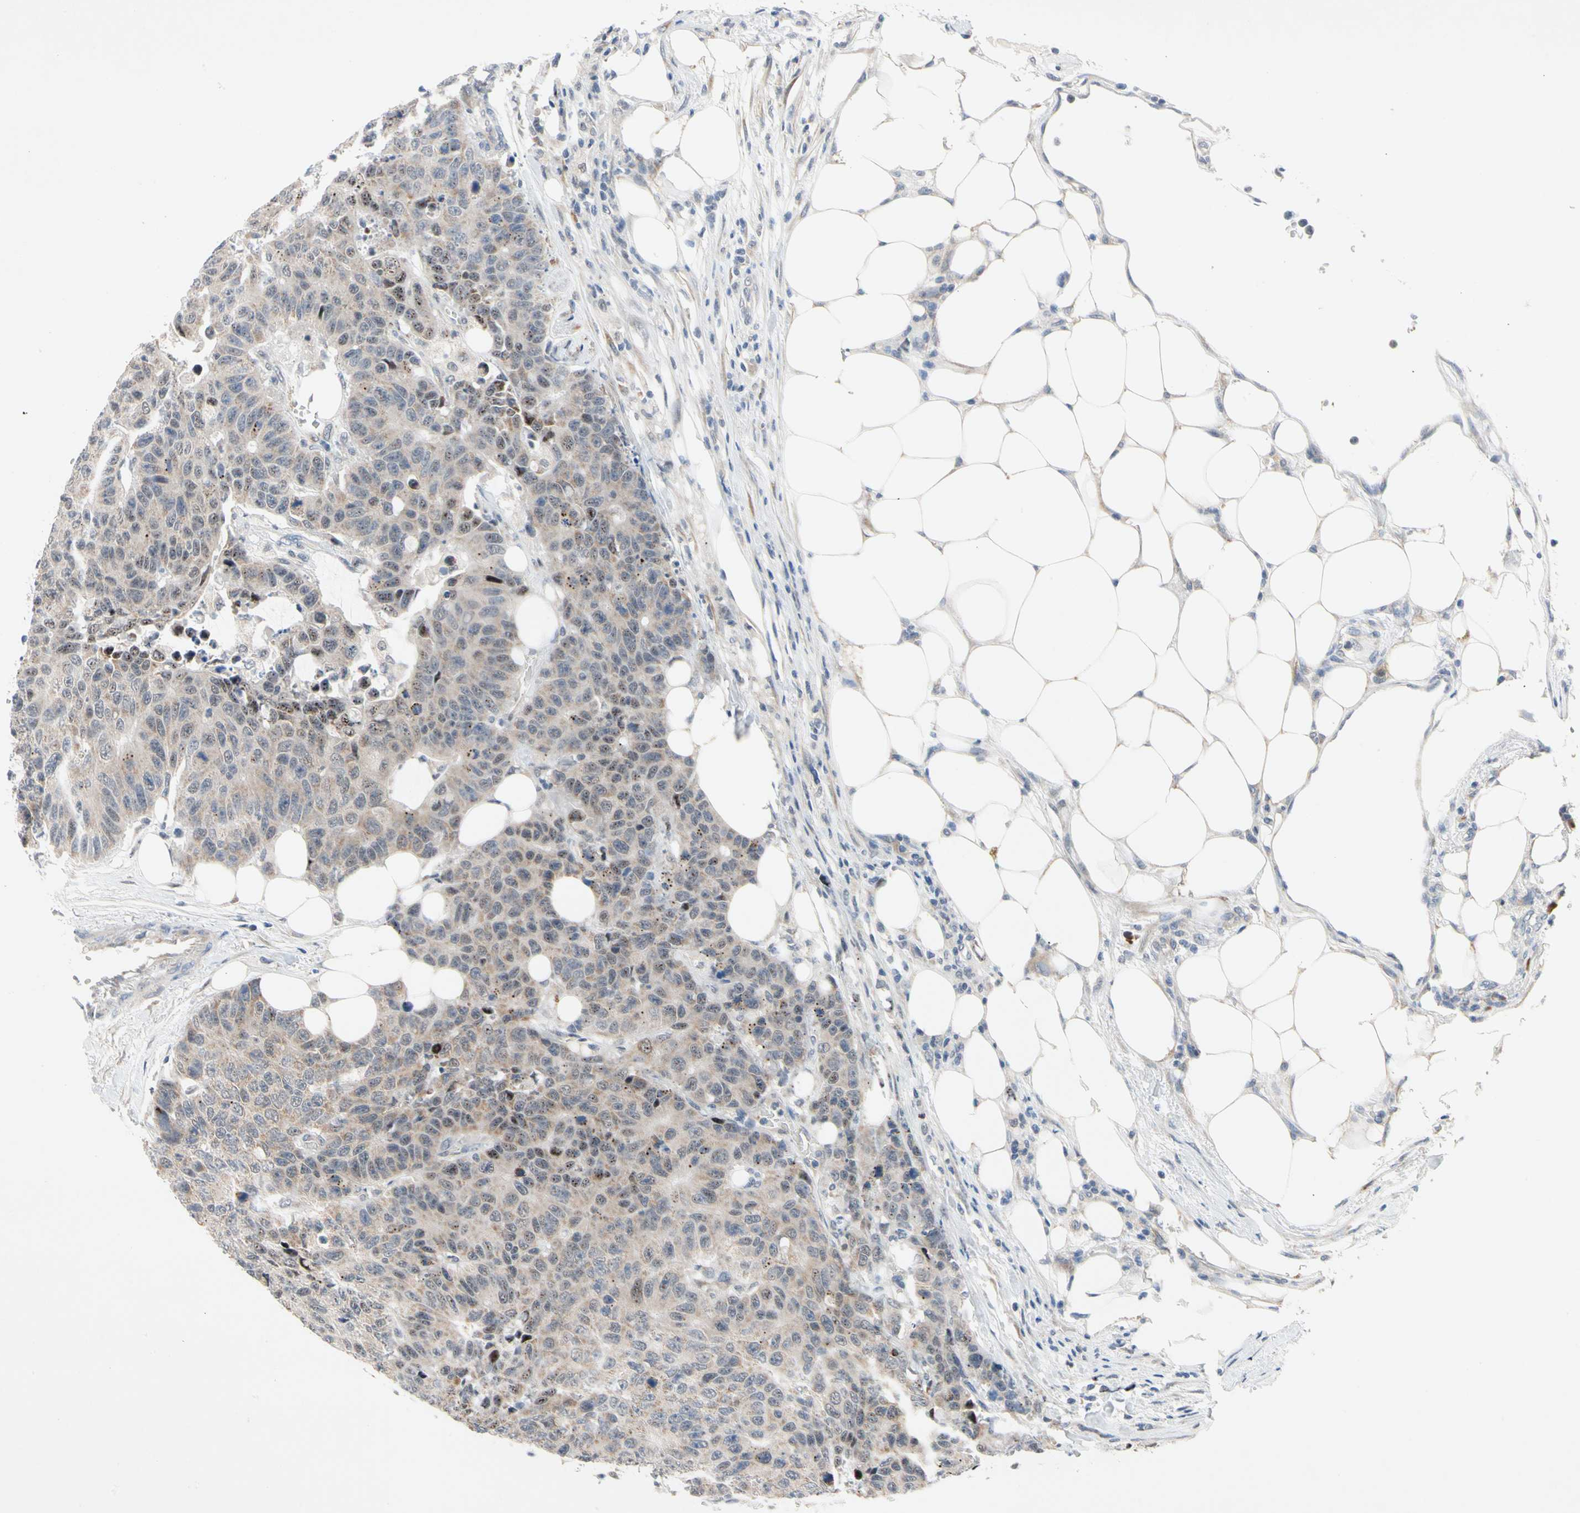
{"staining": {"intensity": "weak", "quantity": ">75%", "location": "cytoplasmic/membranous,nuclear"}, "tissue": "colorectal cancer", "cell_type": "Tumor cells", "image_type": "cancer", "snomed": [{"axis": "morphology", "description": "Adenocarcinoma, NOS"}, {"axis": "topography", "description": "Colon"}], "caption": "Colorectal cancer was stained to show a protein in brown. There is low levels of weak cytoplasmic/membranous and nuclear positivity in approximately >75% of tumor cells.", "gene": "MARK1", "patient": {"sex": "female", "age": 86}}